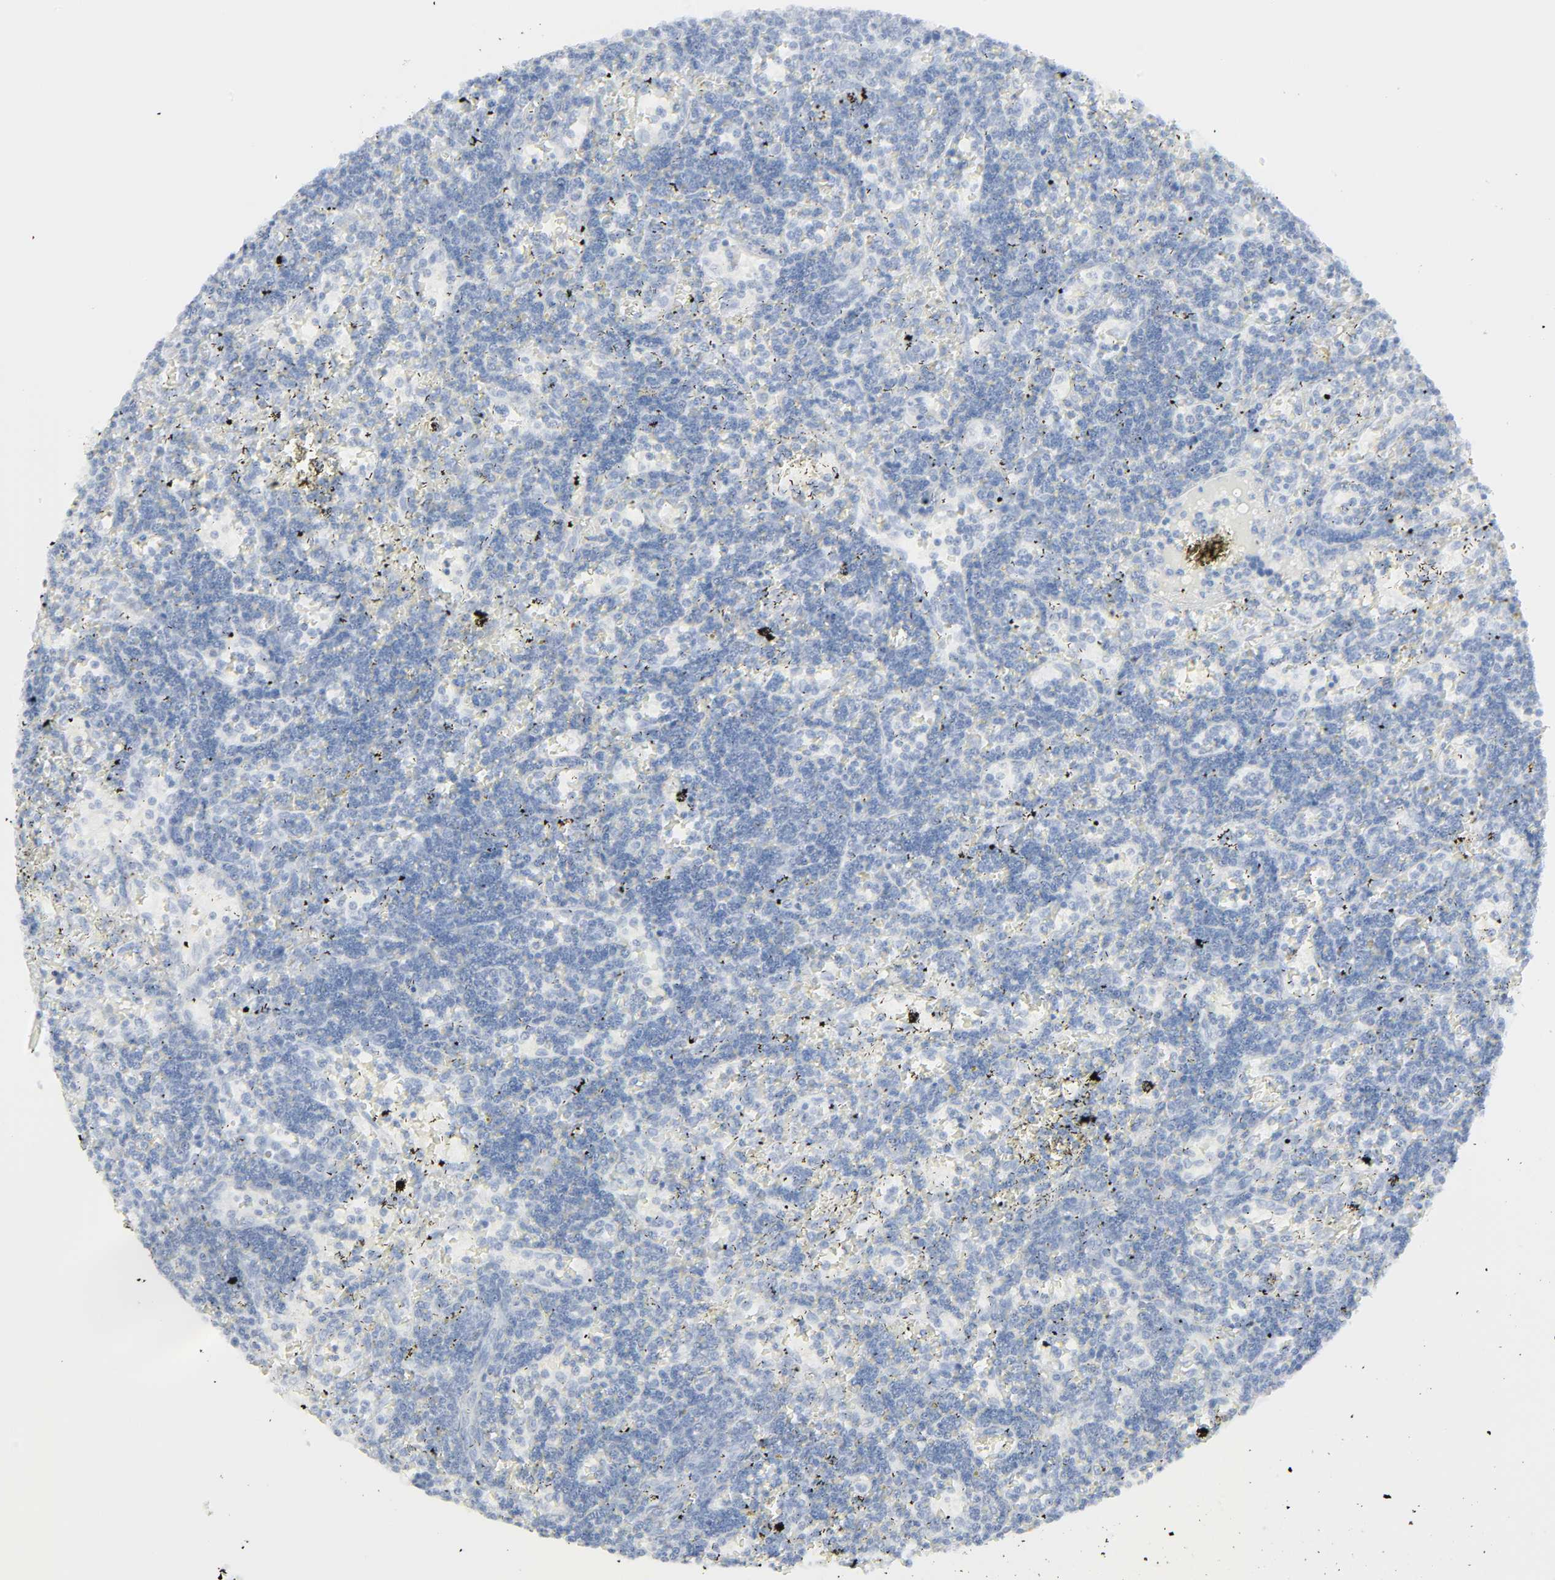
{"staining": {"intensity": "negative", "quantity": "none", "location": "none"}, "tissue": "lymphoma", "cell_type": "Tumor cells", "image_type": "cancer", "snomed": [{"axis": "morphology", "description": "Malignant lymphoma, non-Hodgkin's type, Low grade"}, {"axis": "topography", "description": "Spleen"}], "caption": "This is a photomicrograph of immunohistochemistry staining of lymphoma, which shows no positivity in tumor cells.", "gene": "ZBTB16", "patient": {"sex": "male", "age": 60}}